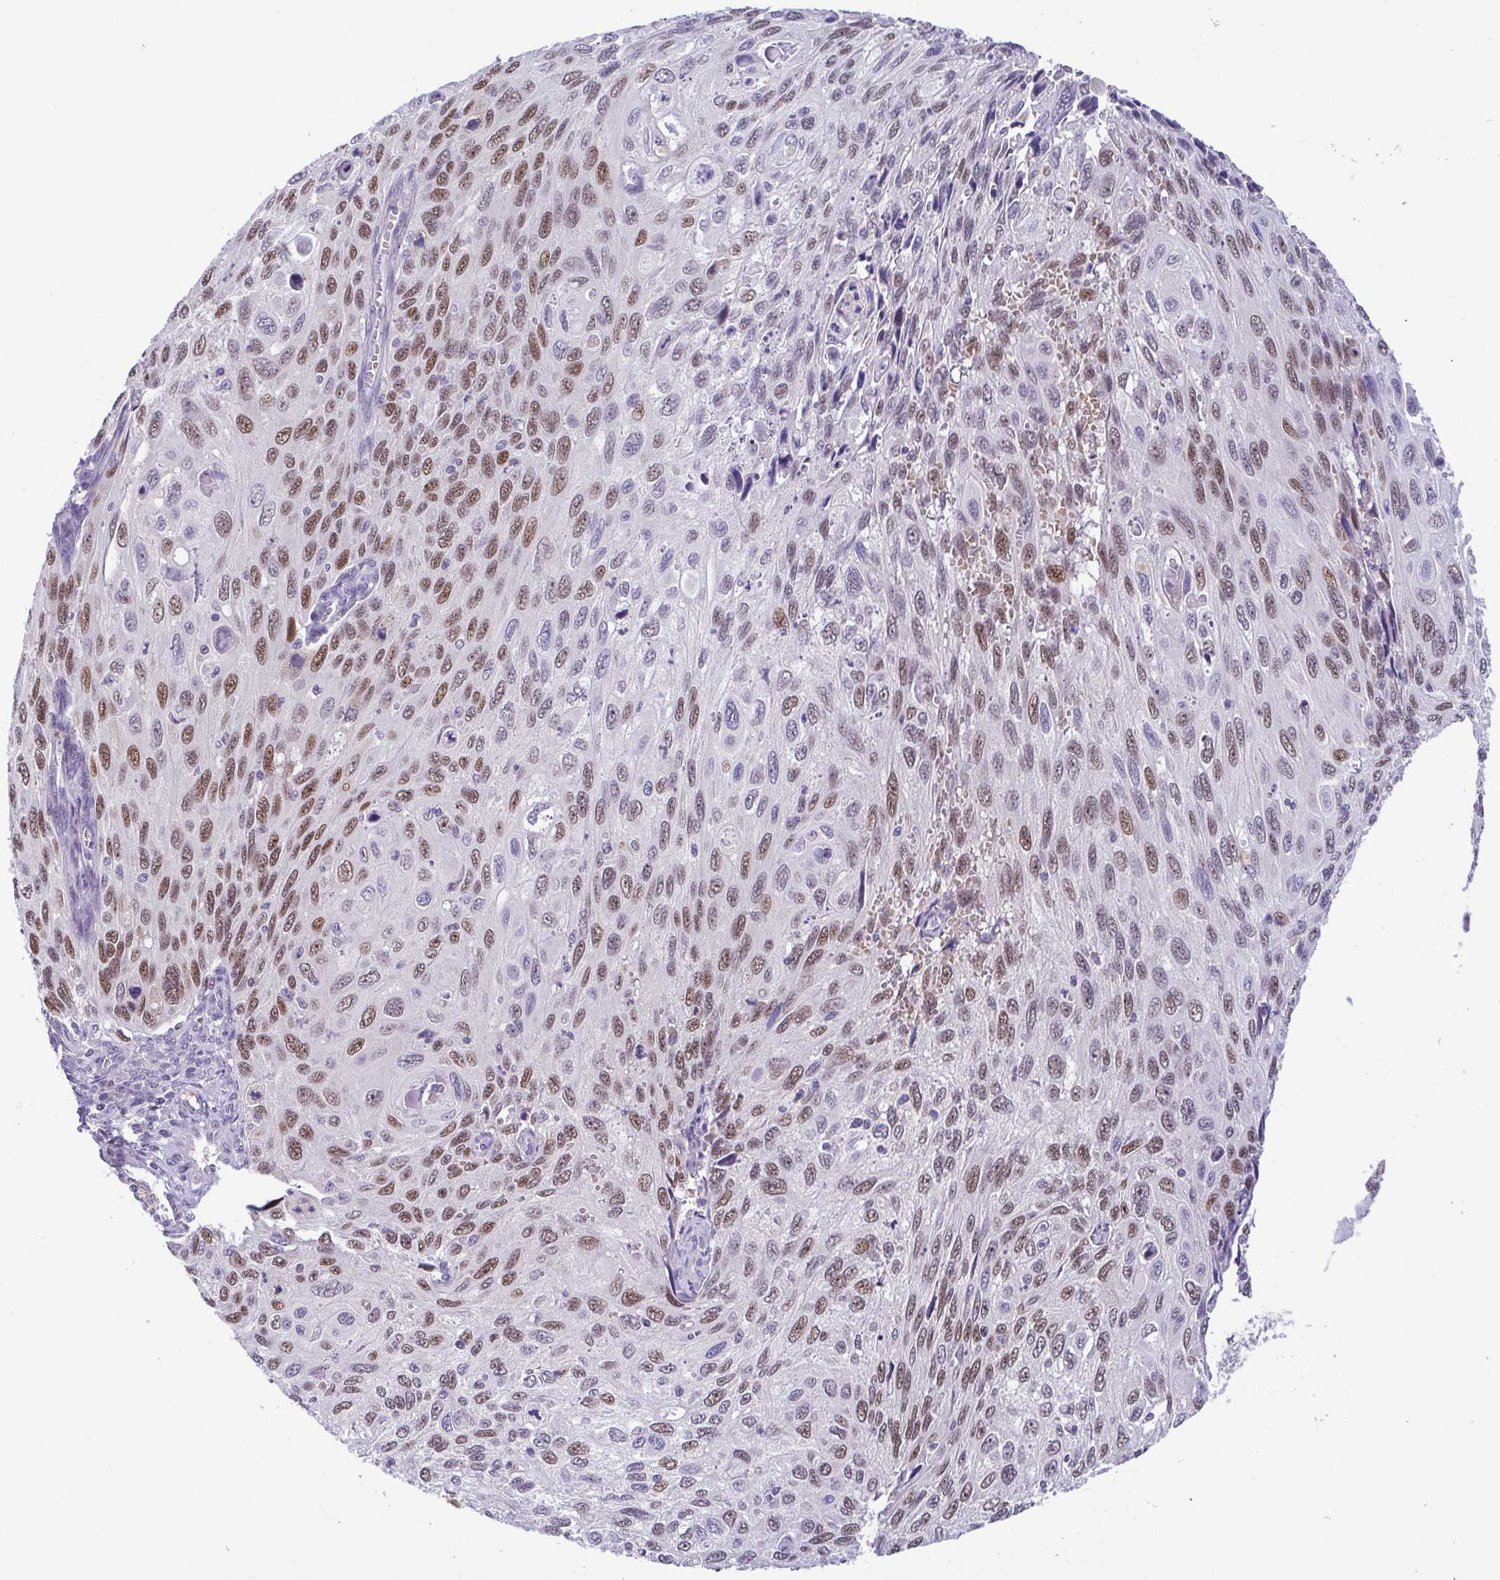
{"staining": {"intensity": "moderate", "quantity": ">75%", "location": "nuclear"}, "tissue": "cervical cancer", "cell_type": "Tumor cells", "image_type": "cancer", "snomed": [{"axis": "morphology", "description": "Squamous cell carcinoma, NOS"}, {"axis": "topography", "description": "Cervix"}], "caption": "Brown immunohistochemical staining in cervical cancer demonstrates moderate nuclear expression in about >75% of tumor cells.", "gene": "TIPIN", "patient": {"sex": "female", "age": 70}}